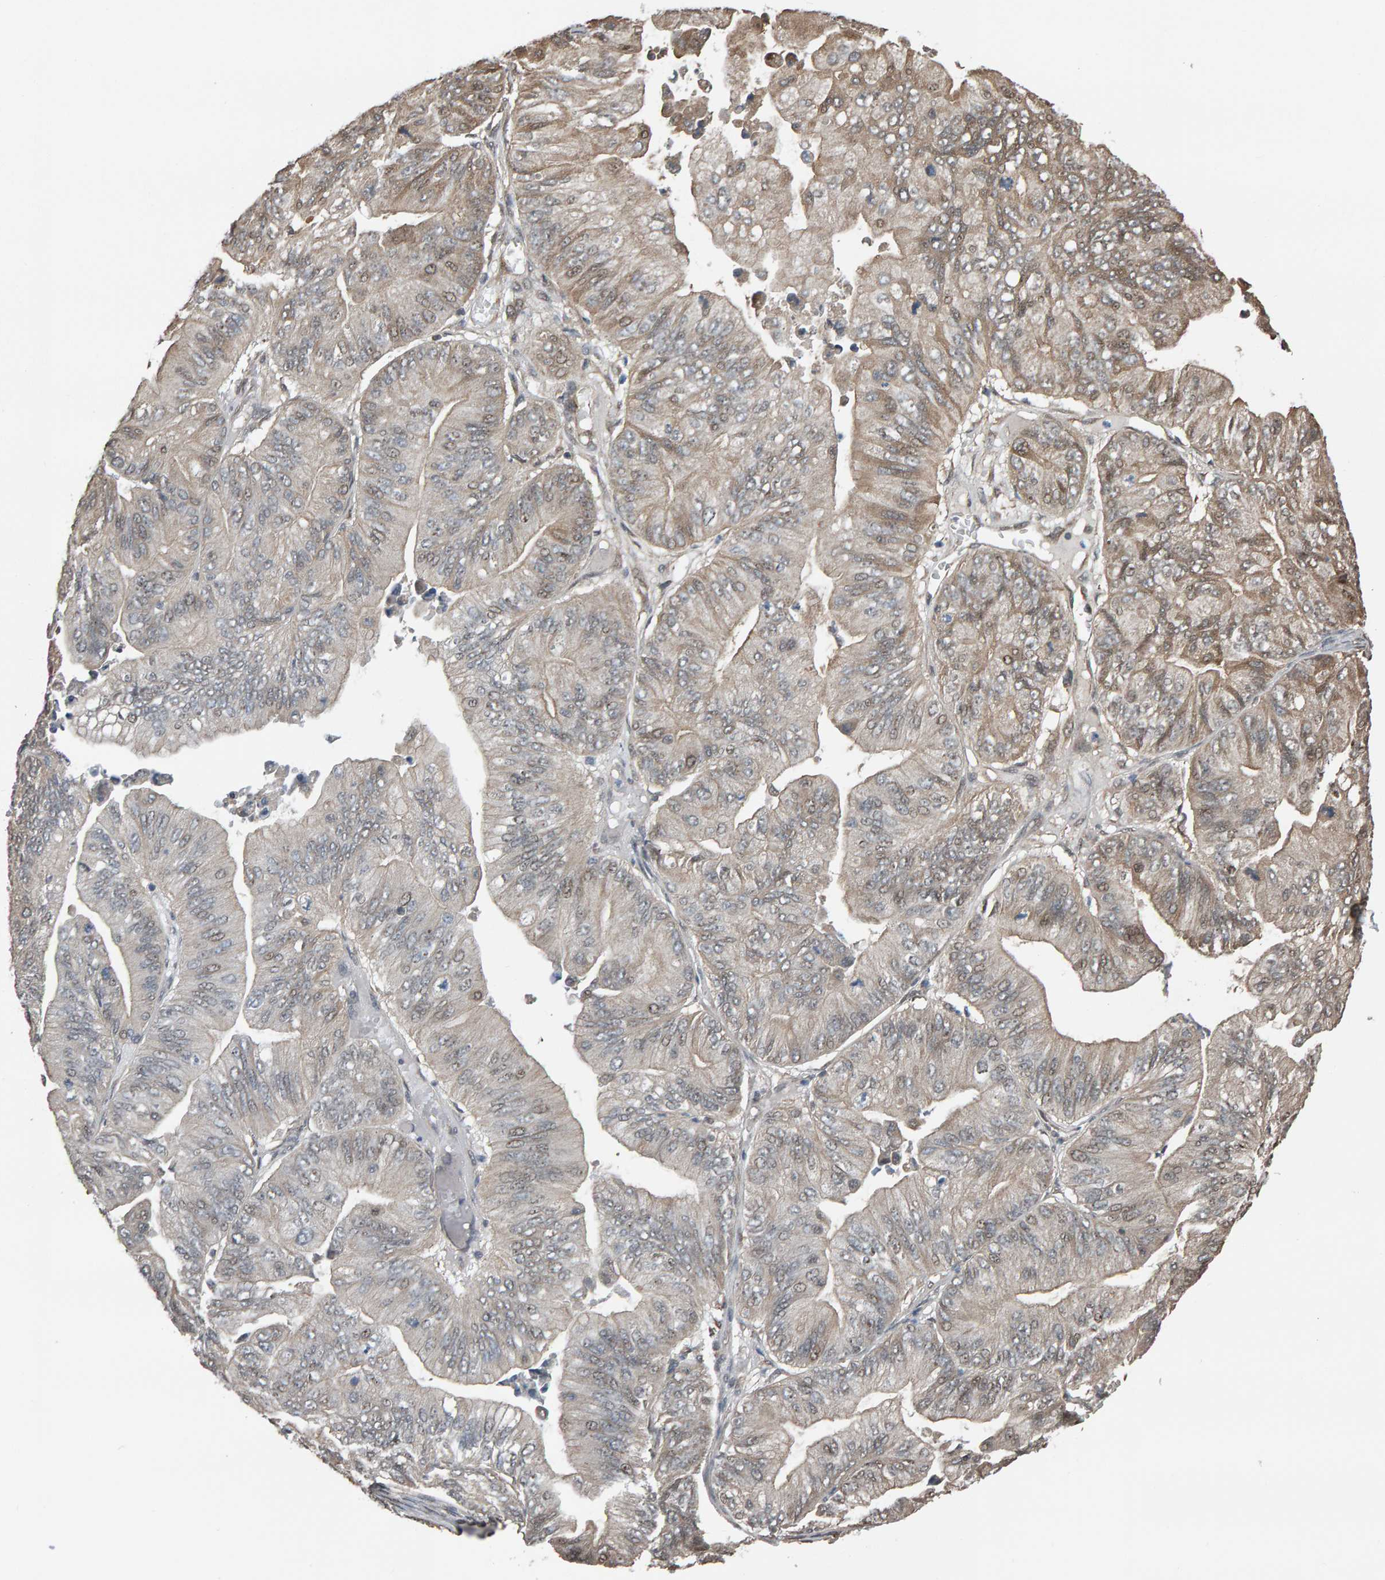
{"staining": {"intensity": "weak", "quantity": "25%-75%", "location": "cytoplasmic/membranous"}, "tissue": "ovarian cancer", "cell_type": "Tumor cells", "image_type": "cancer", "snomed": [{"axis": "morphology", "description": "Cystadenocarcinoma, mucinous, NOS"}, {"axis": "topography", "description": "Ovary"}], "caption": "Weak cytoplasmic/membranous expression is seen in about 25%-75% of tumor cells in ovarian cancer (mucinous cystadenocarcinoma).", "gene": "COASY", "patient": {"sex": "female", "age": 61}}